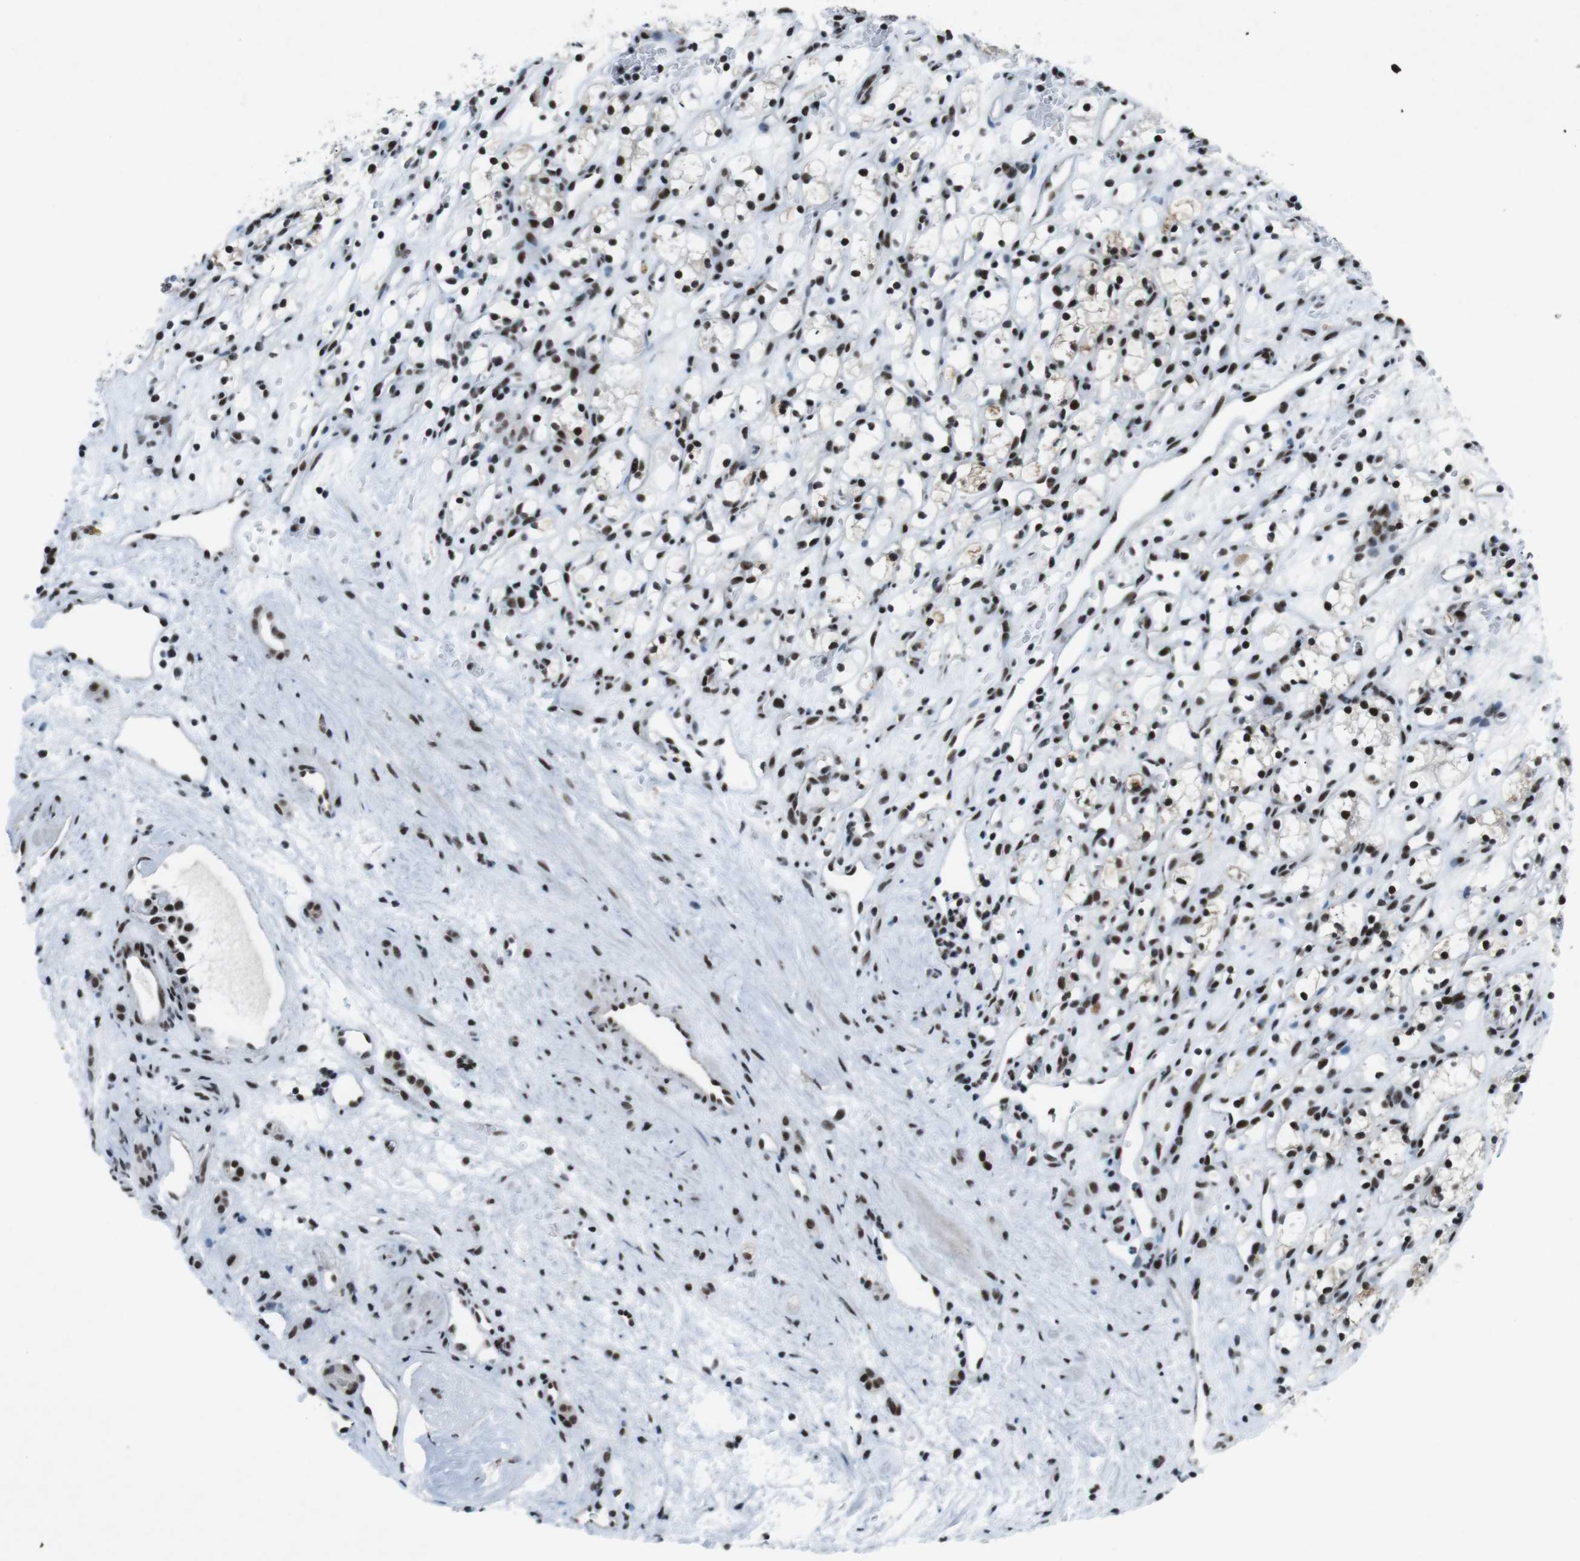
{"staining": {"intensity": "strong", "quantity": ">75%", "location": "nuclear"}, "tissue": "renal cancer", "cell_type": "Tumor cells", "image_type": "cancer", "snomed": [{"axis": "morphology", "description": "Adenocarcinoma, NOS"}, {"axis": "topography", "description": "Kidney"}], "caption": "This image shows IHC staining of human renal cancer, with high strong nuclear positivity in about >75% of tumor cells.", "gene": "TAF1", "patient": {"sex": "female", "age": 60}}